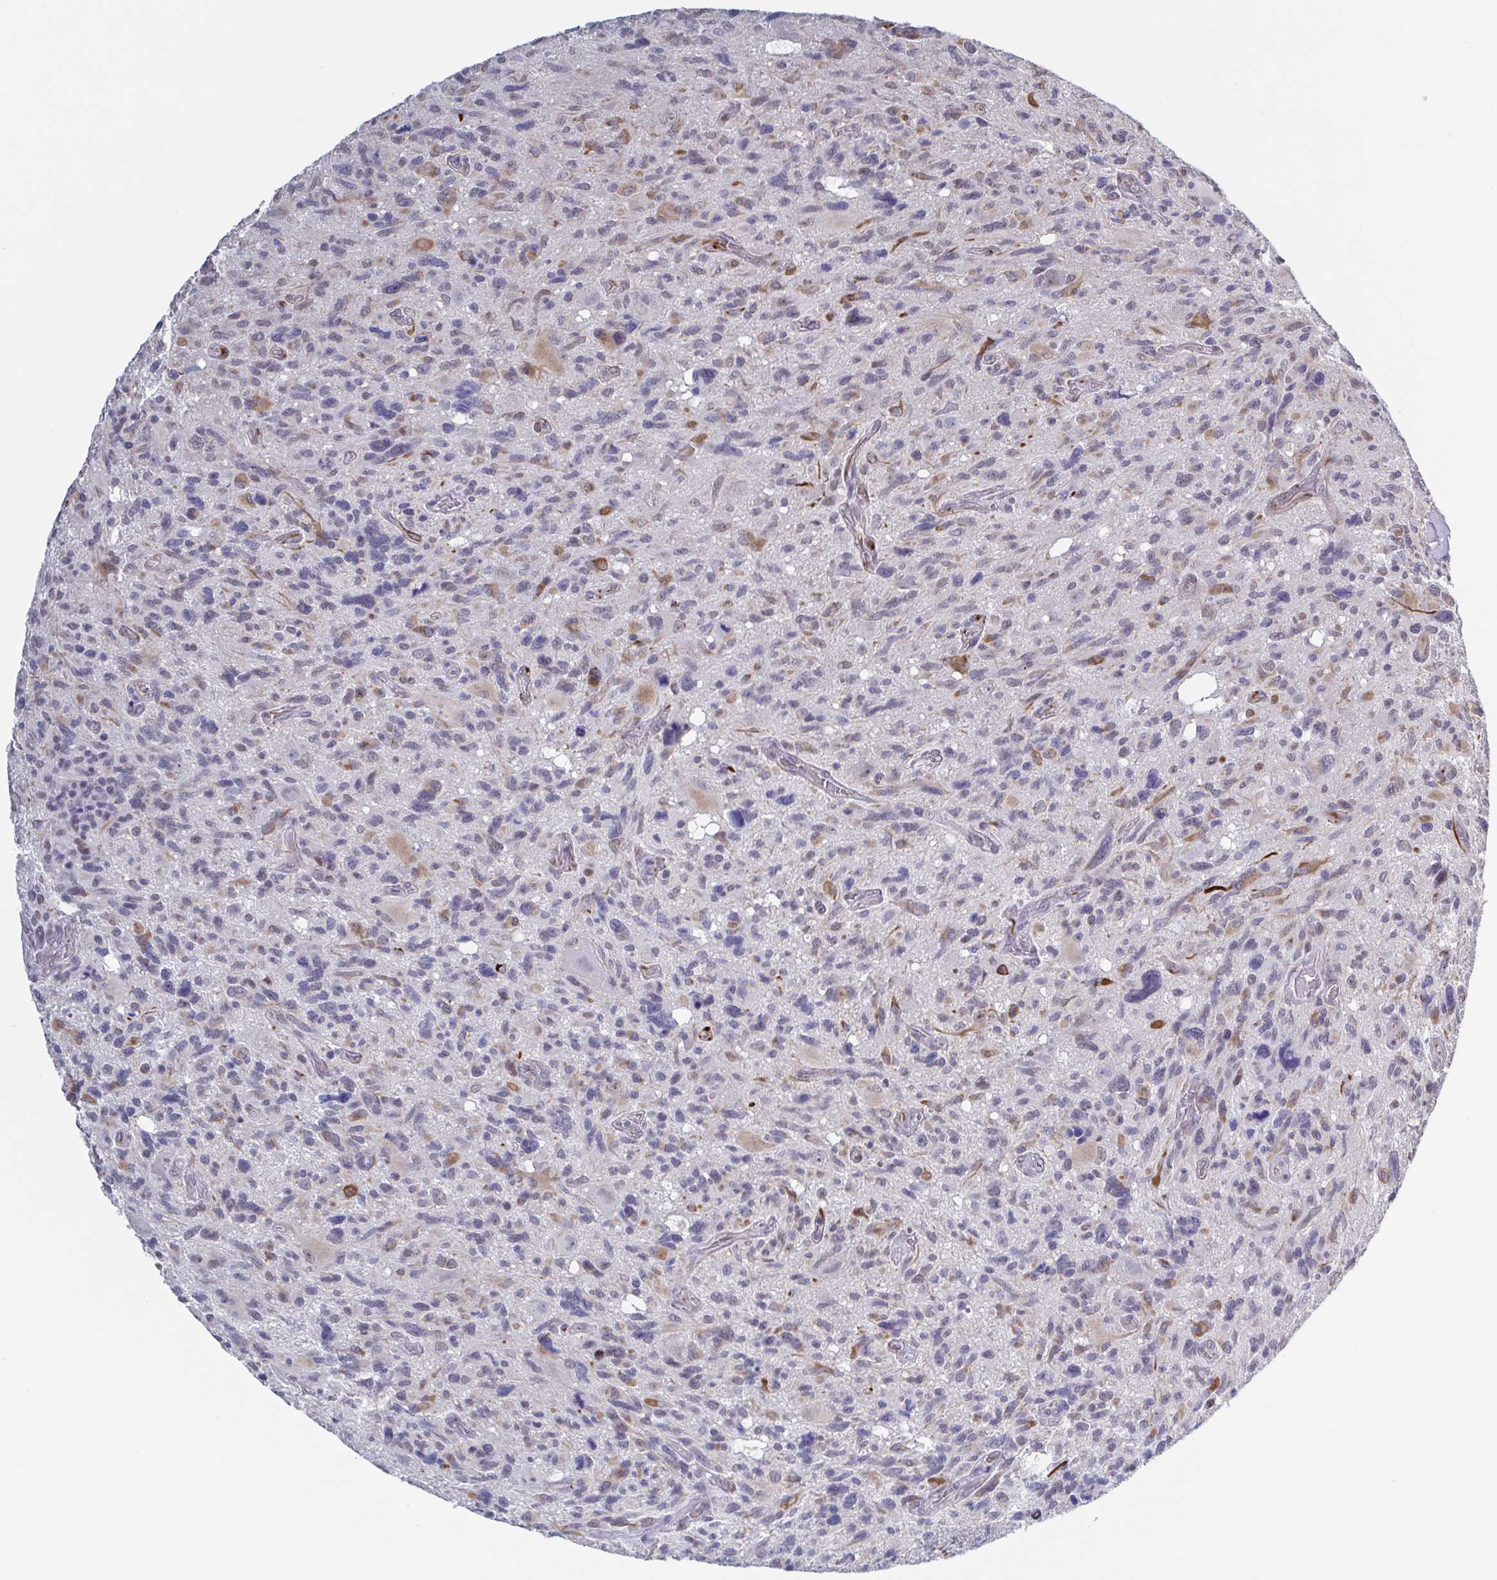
{"staining": {"intensity": "negative", "quantity": "none", "location": "none"}, "tissue": "glioma", "cell_type": "Tumor cells", "image_type": "cancer", "snomed": [{"axis": "morphology", "description": "Glioma, malignant, High grade"}, {"axis": "topography", "description": "Brain"}], "caption": "High magnification brightfield microscopy of glioma stained with DAB (brown) and counterstained with hematoxylin (blue): tumor cells show no significant staining.", "gene": "TMEM92", "patient": {"sex": "male", "age": 49}}